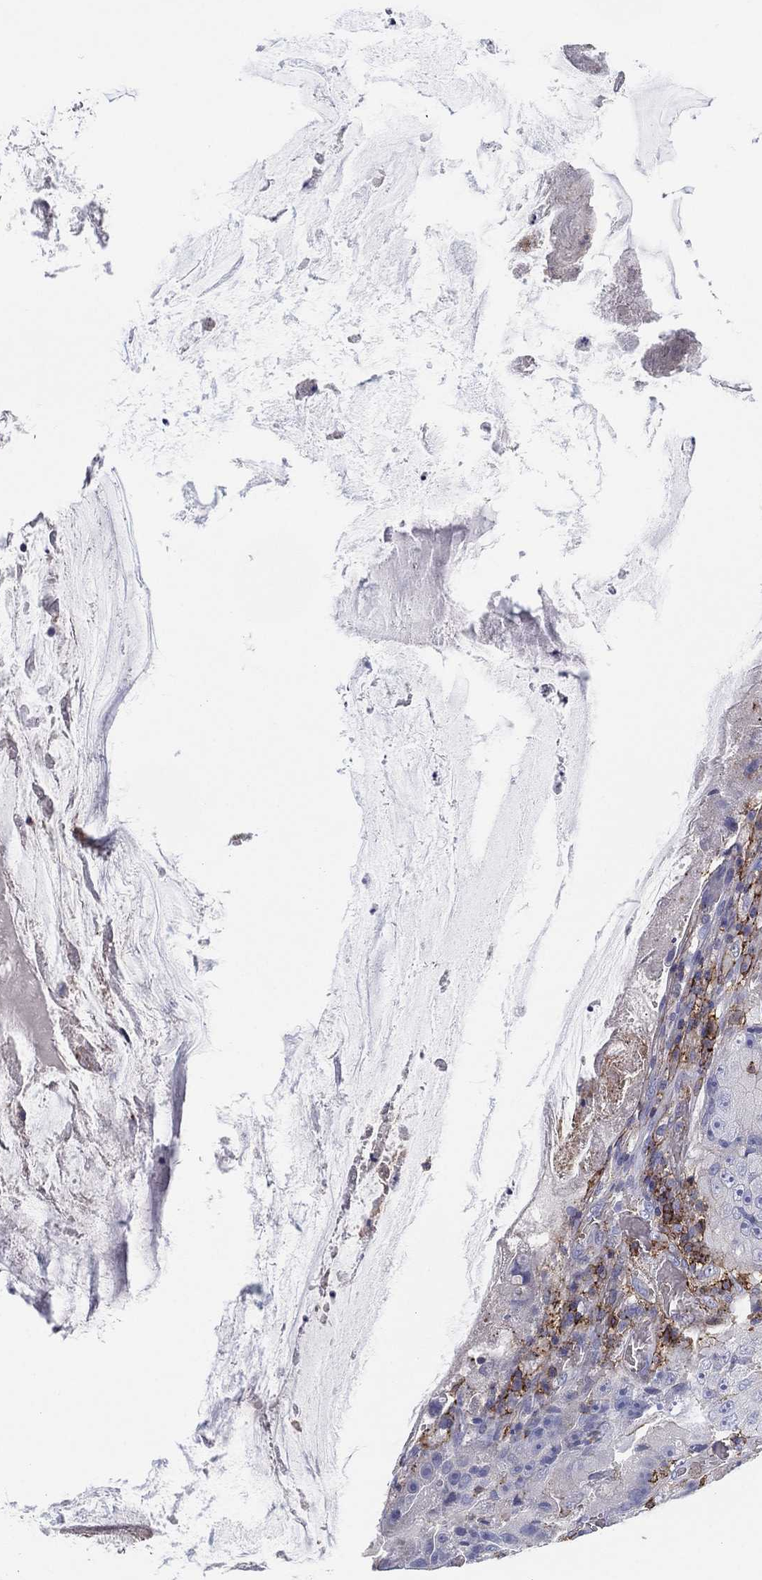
{"staining": {"intensity": "negative", "quantity": "none", "location": "none"}, "tissue": "colorectal cancer", "cell_type": "Tumor cells", "image_type": "cancer", "snomed": [{"axis": "morphology", "description": "Adenocarcinoma, NOS"}, {"axis": "topography", "description": "Colon"}], "caption": "An image of adenocarcinoma (colorectal) stained for a protein displays no brown staining in tumor cells.", "gene": "SELPLG", "patient": {"sex": "female", "age": 86}}